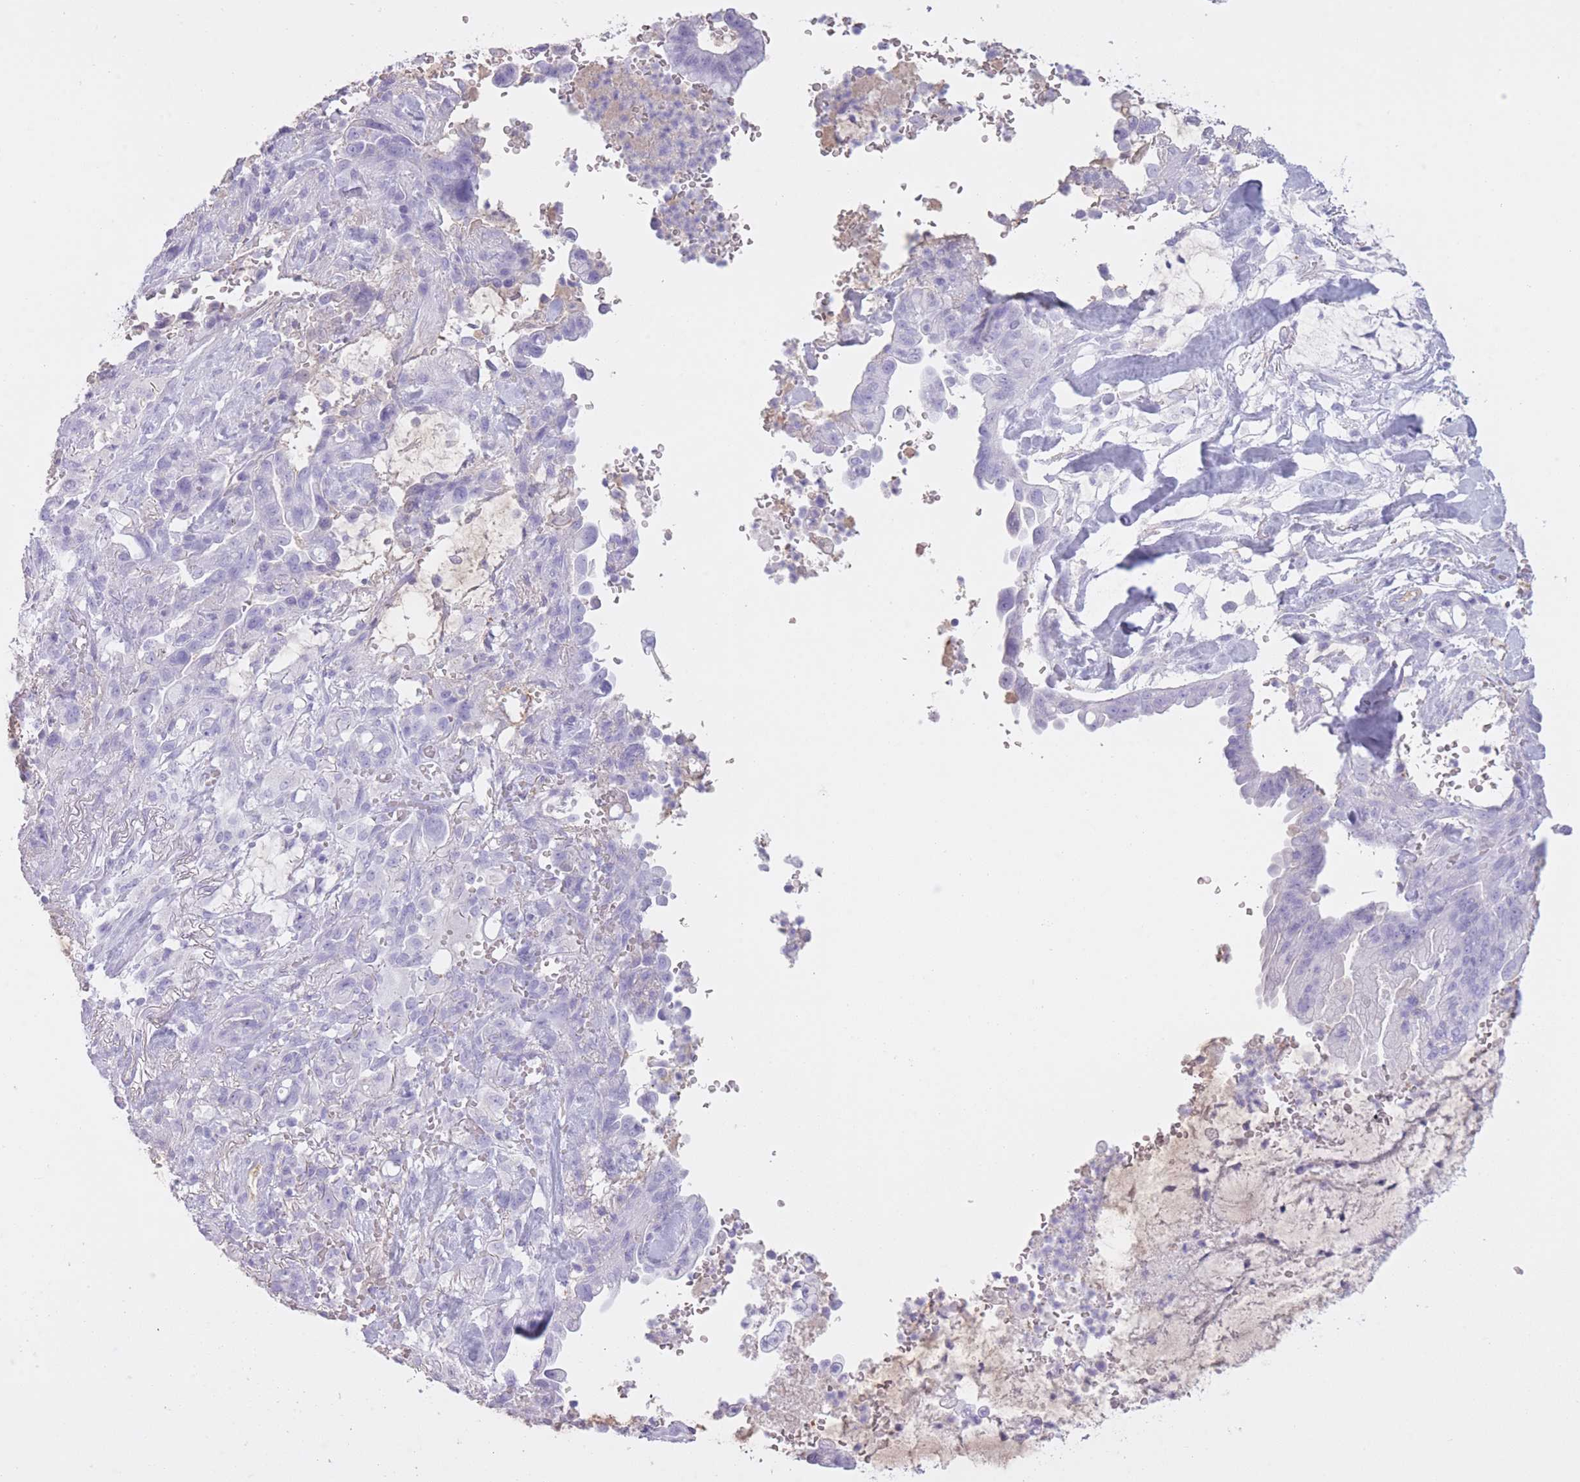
{"staining": {"intensity": "negative", "quantity": "none", "location": "none"}, "tissue": "pancreatic cancer", "cell_type": "Tumor cells", "image_type": "cancer", "snomed": [{"axis": "morphology", "description": "Adenocarcinoma, NOS"}, {"axis": "topography", "description": "Pancreas"}], "caption": "Immunohistochemistry (IHC) histopathology image of adenocarcinoma (pancreatic) stained for a protein (brown), which demonstrates no staining in tumor cells. (Brightfield microscopy of DAB (3,3'-diaminobenzidine) immunohistochemistry (IHC) at high magnification).", "gene": "AP3S2", "patient": {"sex": "male", "age": 44}}